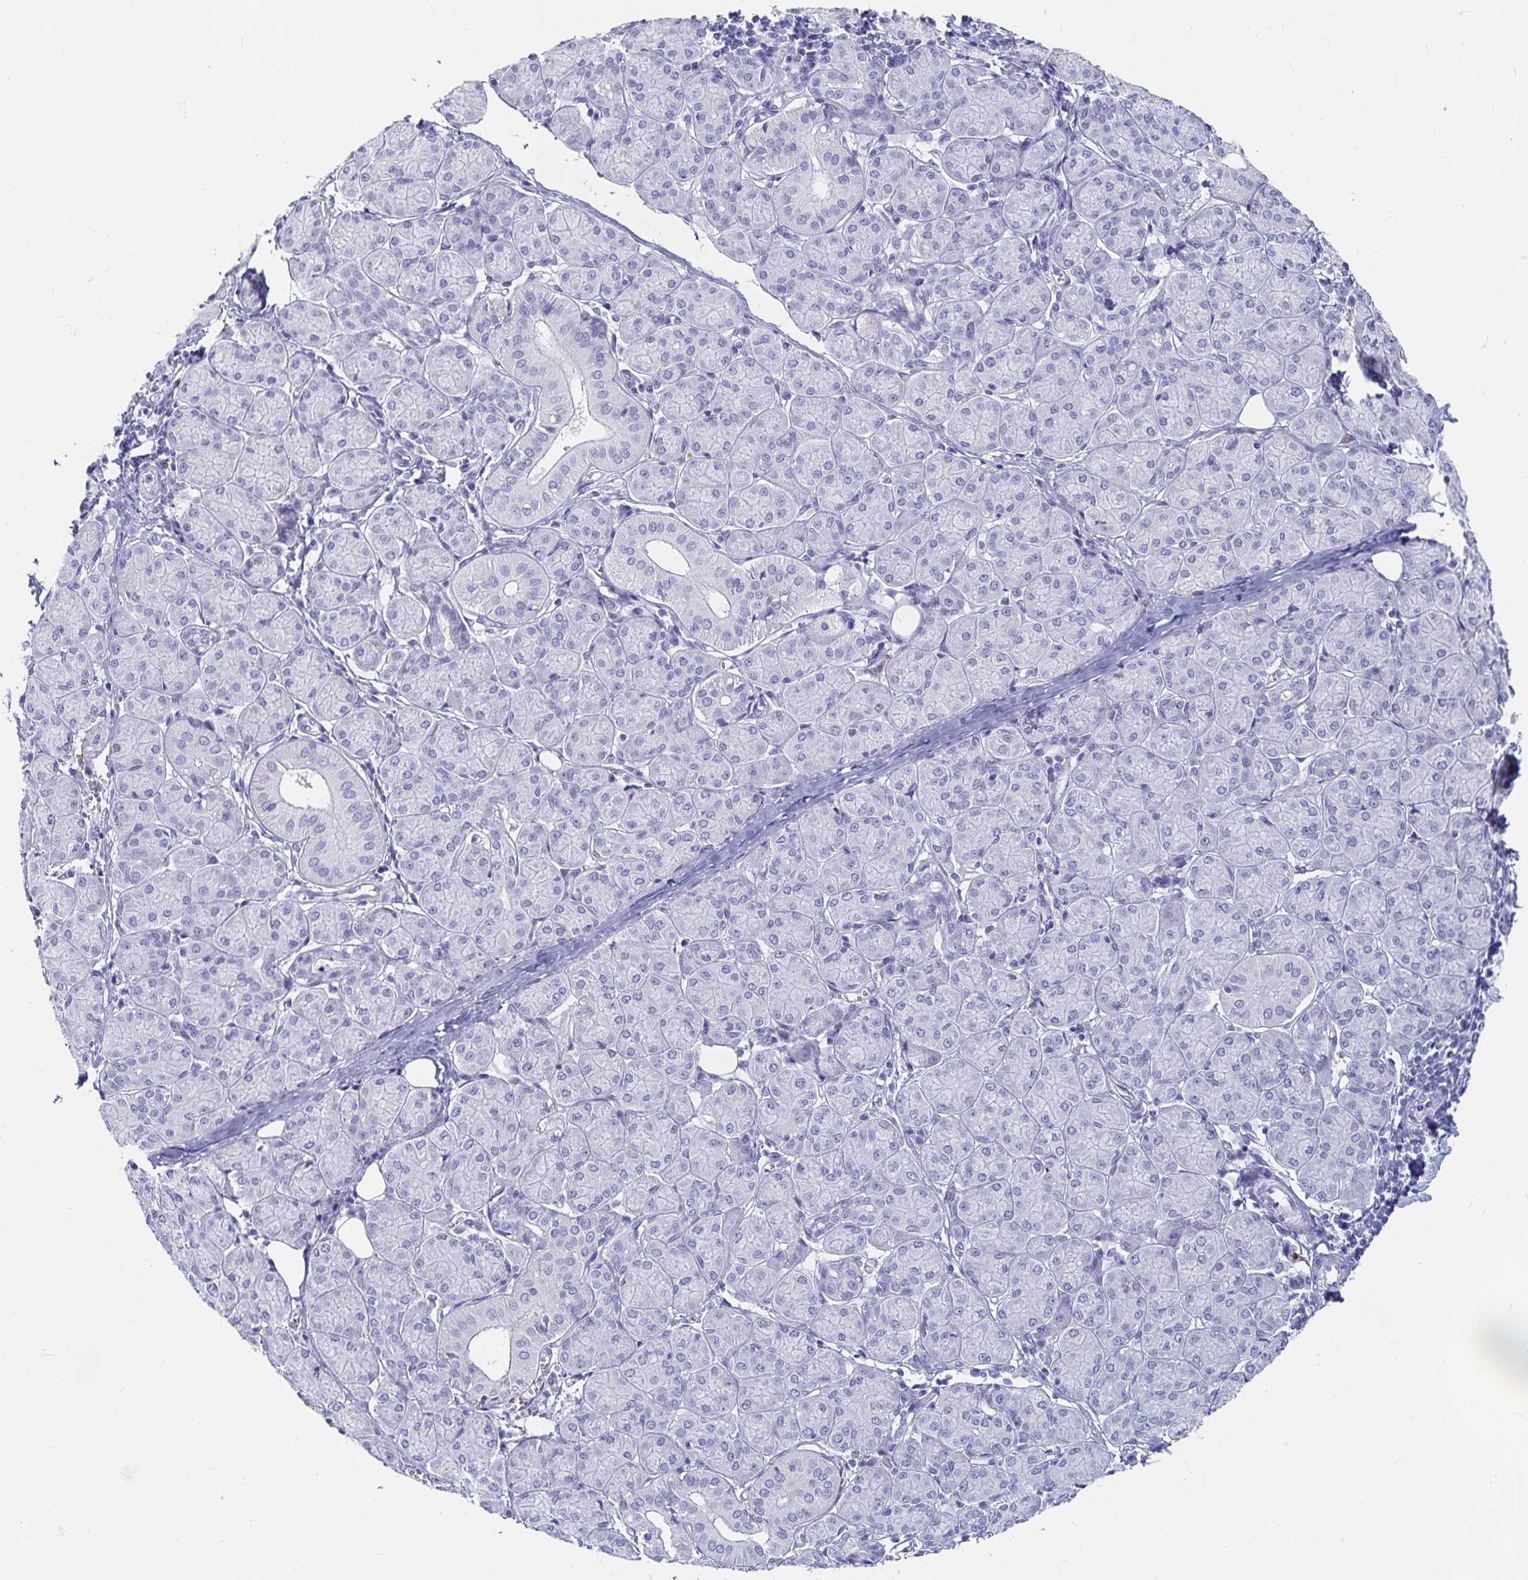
{"staining": {"intensity": "negative", "quantity": "none", "location": "none"}, "tissue": "salivary gland", "cell_type": "Glandular cells", "image_type": "normal", "snomed": [{"axis": "morphology", "description": "Normal tissue, NOS"}, {"axis": "morphology", "description": "Inflammation, NOS"}, {"axis": "topography", "description": "Lymph node"}, {"axis": "topography", "description": "Salivary gland"}], "caption": "This is an IHC micrograph of normal human salivary gland. There is no positivity in glandular cells.", "gene": "CA9", "patient": {"sex": "male", "age": 3}}